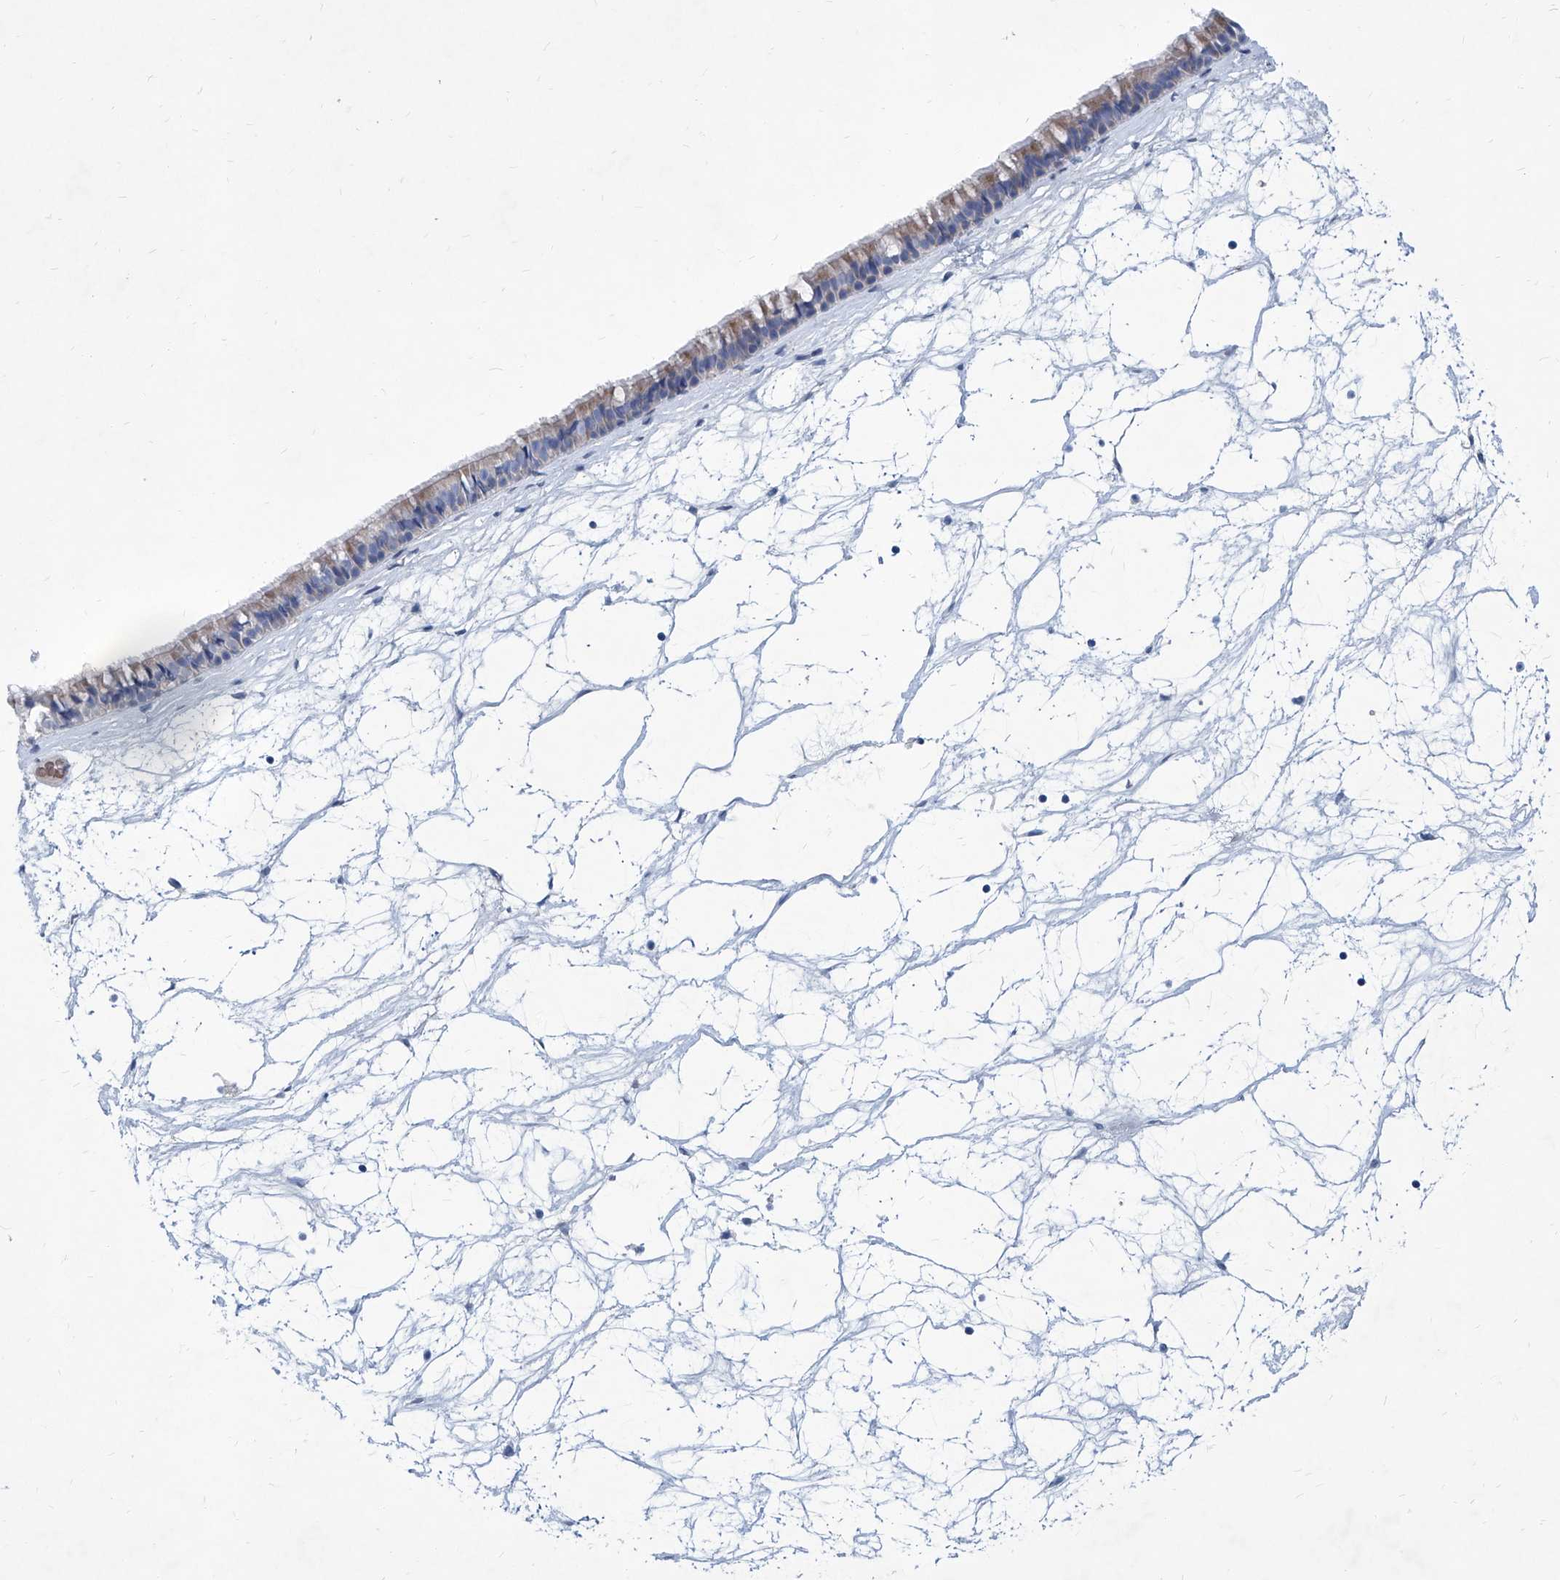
{"staining": {"intensity": "weak", "quantity": "<25%", "location": "cytoplasmic/membranous"}, "tissue": "nasopharynx", "cell_type": "Respiratory epithelial cells", "image_type": "normal", "snomed": [{"axis": "morphology", "description": "Normal tissue, NOS"}, {"axis": "topography", "description": "Nasopharynx"}], "caption": "DAB immunohistochemical staining of normal human nasopharynx reveals no significant positivity in respiratory epithelial cells.", "gene": "FPR2", "patient": {"sex": "male", "age": 64}}